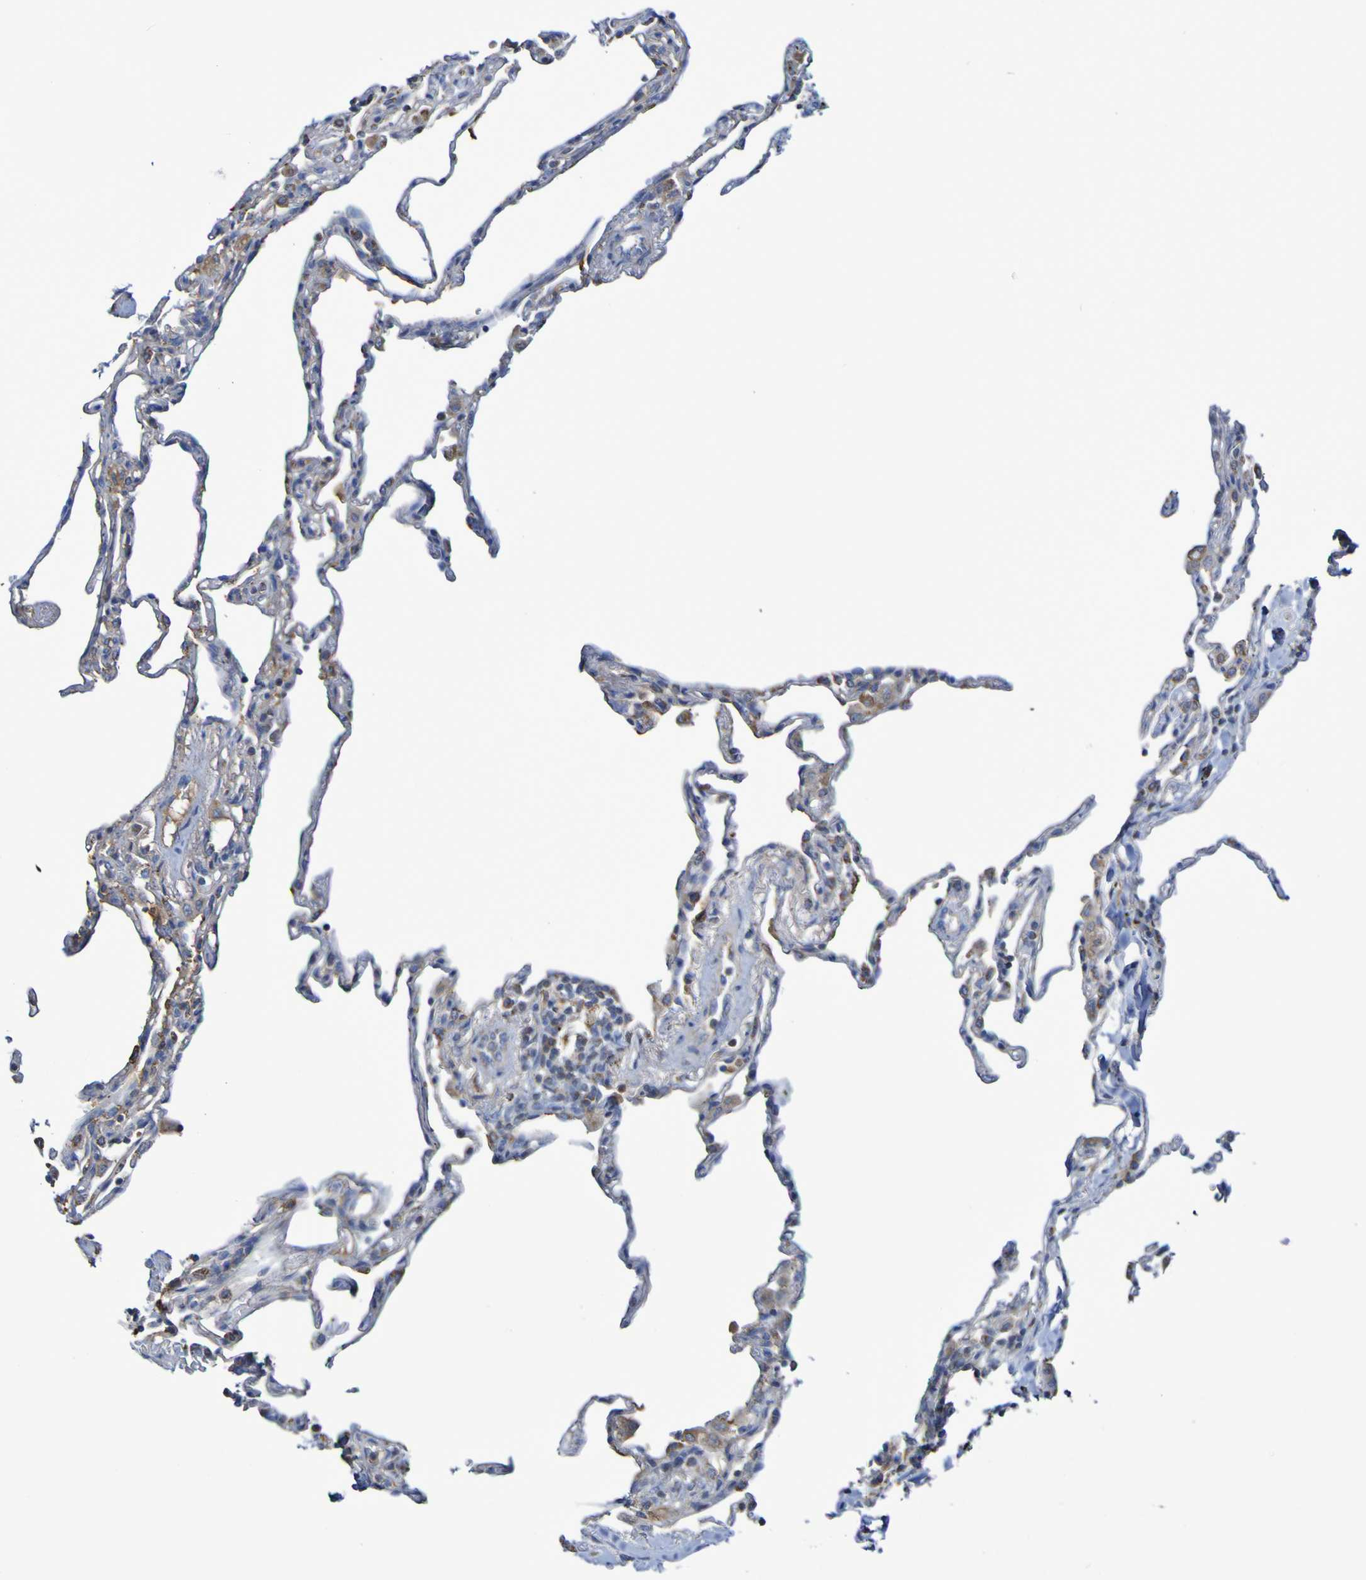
{"staining": {"intensity": "weak", "quantity": "25%-75%", "location": "cytoplasmic/membranous"}, "tissue": "lung", "cell_type": "Alveolar cells", "image_type": "normal", "snomed": [{"axis": "morphology", "description": "Normal tissue, NOS"}, {"axis": "topography", "description": "Lung"}], "caption": "A brown stain highlights weak cytoplasmic/membranous positivity of a protein in alveolar cells of benign human lung.", "gene": "CNTN2", "patient": {"sex": "male", "age": 59}}